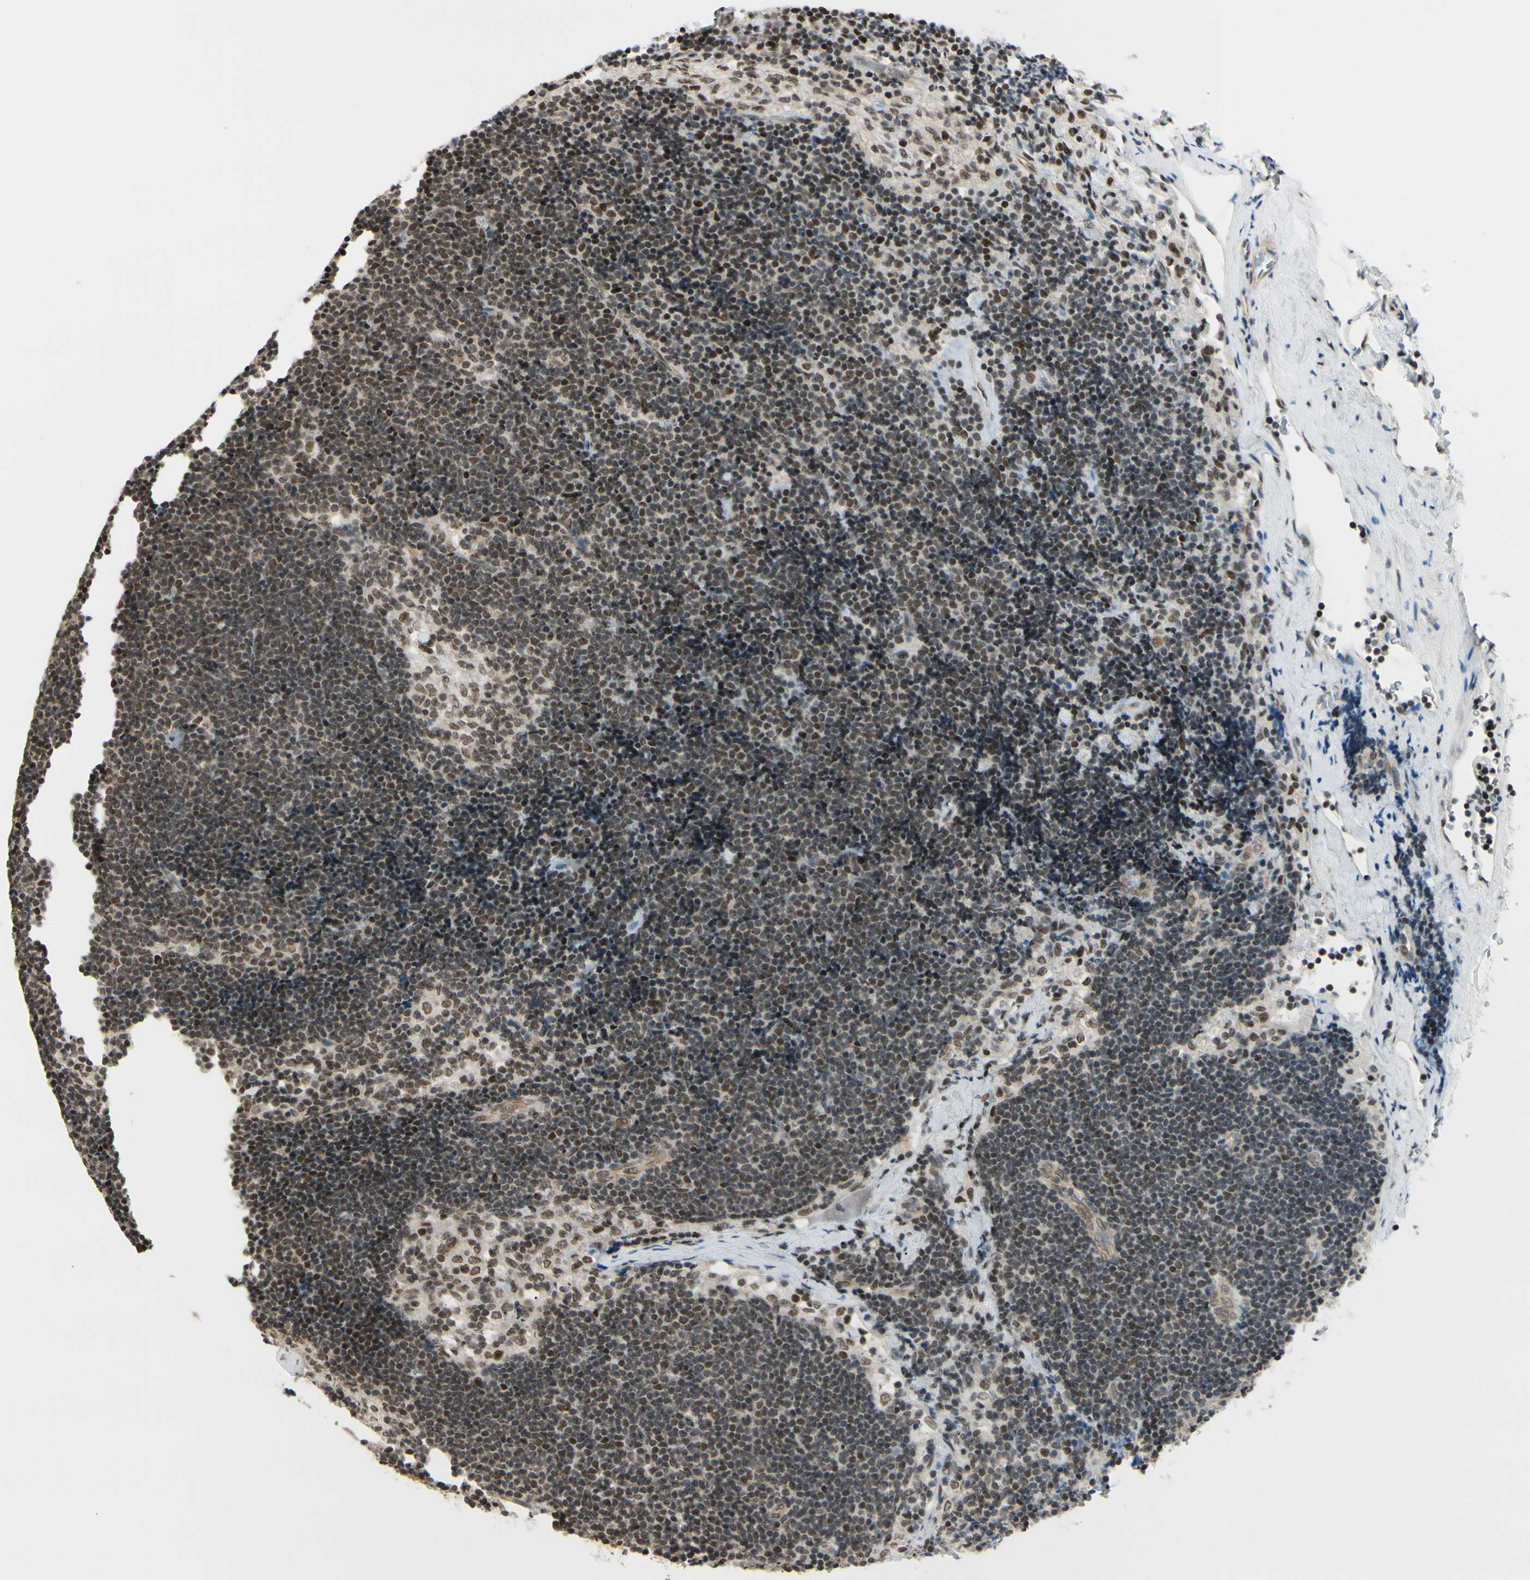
{"staining": {"intensity": "moderate", "quantity": ">75%", "location": "nuclear"}, "tissue": "lymph node", "cell_type": "Germinal center cells", "image_type": "normal", "snomed": [{"axis": "morphology", "description": "Normal tissue, NOS"}, {"axis": "topography", "description": "Lymph node"}], "caption": "Protein expression by immunohistochemistry exhibits moderate nuclear positivity in approximately >75% of germinal center cells in normal lymph node. Ihc stains the protein in brown and the nuclei are stained blue.", "gene": "SUFU", "patient": {"sex": "male", "age": 63}}